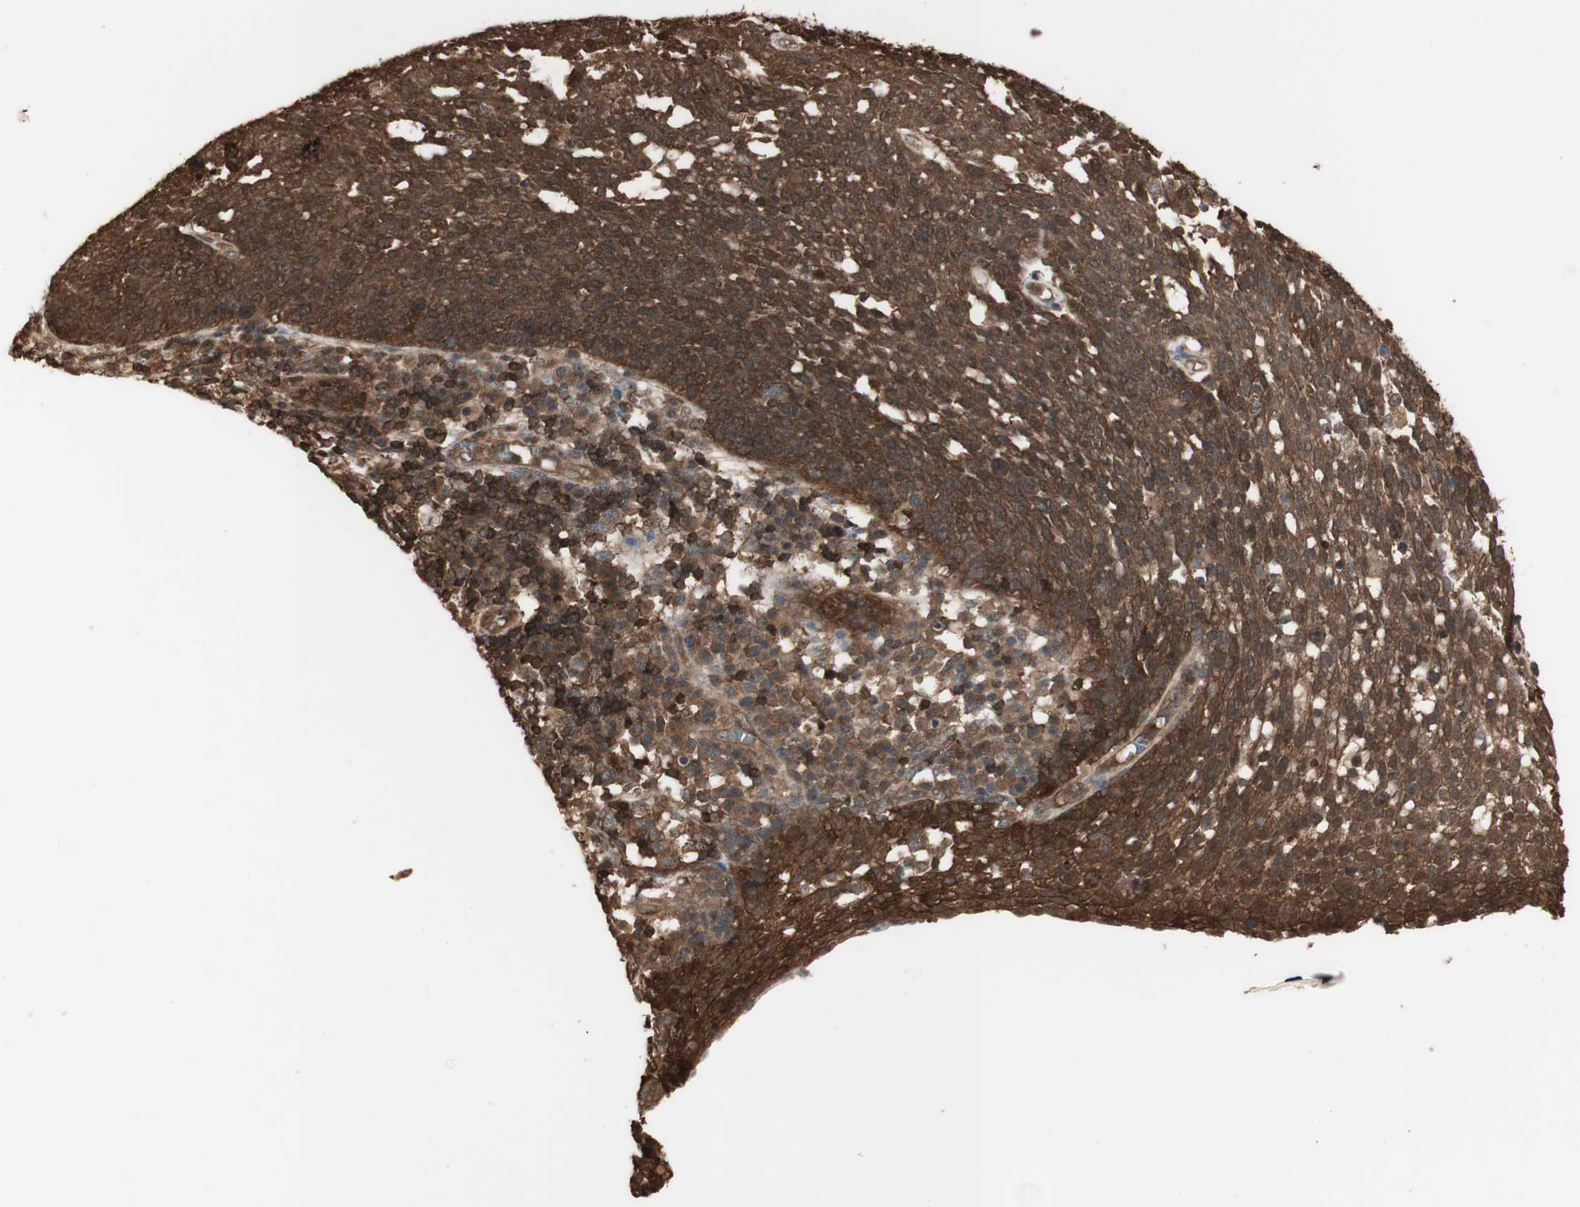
{"staining": {"intensity": "strong", "quantity": ">75%", "location": "cytoplasmic/membranous,nuclear"}, "tissue": "cervical cancer", "cell_type": "Tumor cells", "image_type": "cancer", "snomed": [{"axis": "morphology", "description": "Squamous cell carcinoma, NOS"}, {"axis": "topography", "description": "Cervix"}], "caption": "A high-resolution image shows immunohistochemistry staining of cervical cancer, which demonstrates strong cytoplasmic/membranous and nuclear expression in about >75% of tumor cells. (IHC, brightfield microscopy, high magnification).", "gene": "YWHAB", "patient": {"sex": "female", "age": 34}}